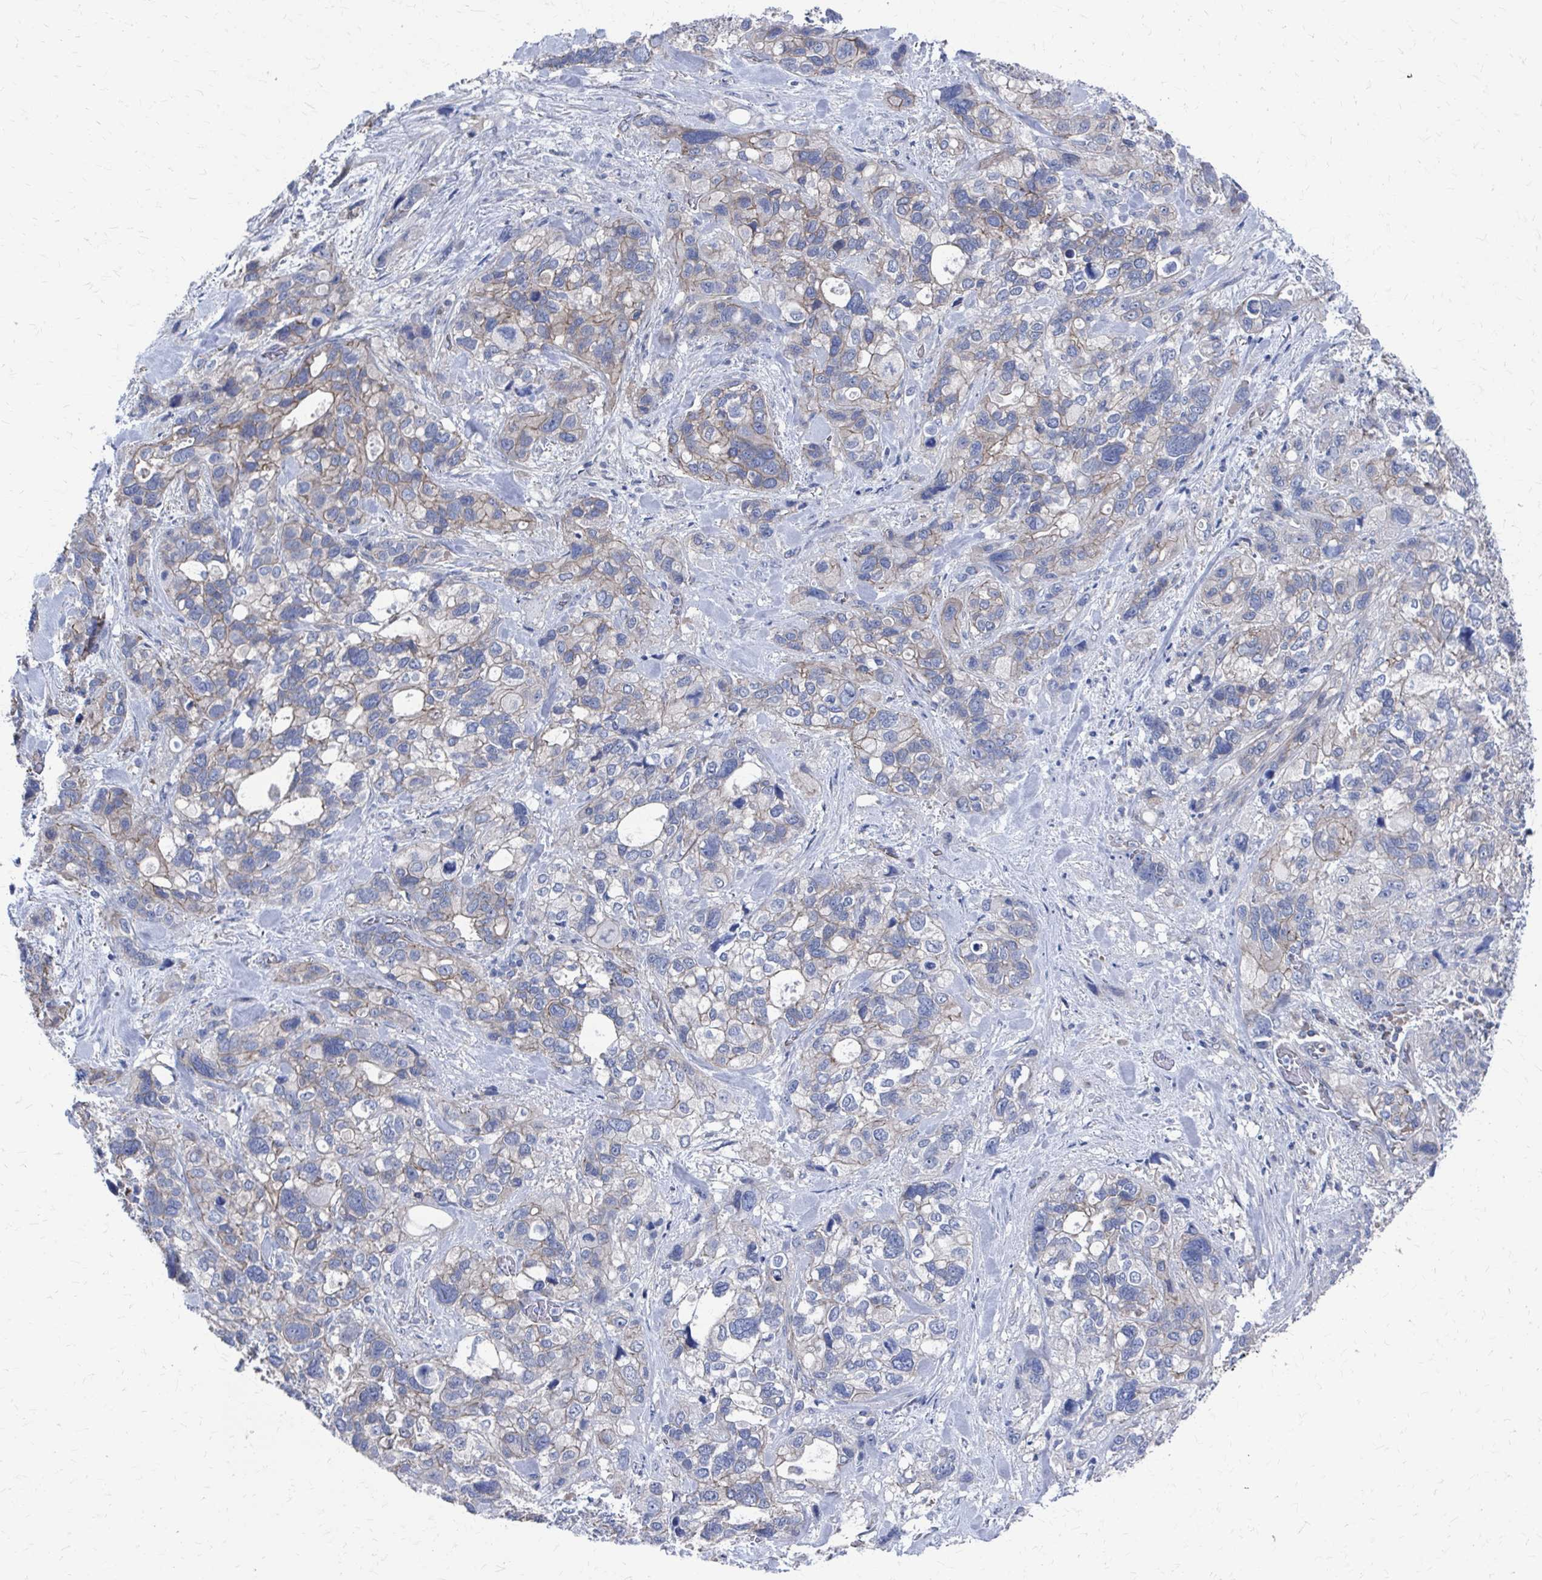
{"staining": {"intensity": "weak", "quantity": "<25%", "location": "cytoplasmic/membranous"}, "tissue": "stomach cancer", "cell_type": "Tumor cells", "image_type": "cancer", "snomed": [{"axis": "morphology", "description": "Adenocarcinoma, NOS"}, {"axis": "topography", "description": "Stomach, upper"}], "caption": "An immunohistochemistry (IHC) micrograph of adenocarcinoma (stomach) is shown. There is no staining in tumor cells of adenocarcinoma (stomach). (Immunohistochemistry, brightfield microscopy, high magnification).", "gene": "PLEKHG7", "patient": {"sex": "female", "age": 81}}